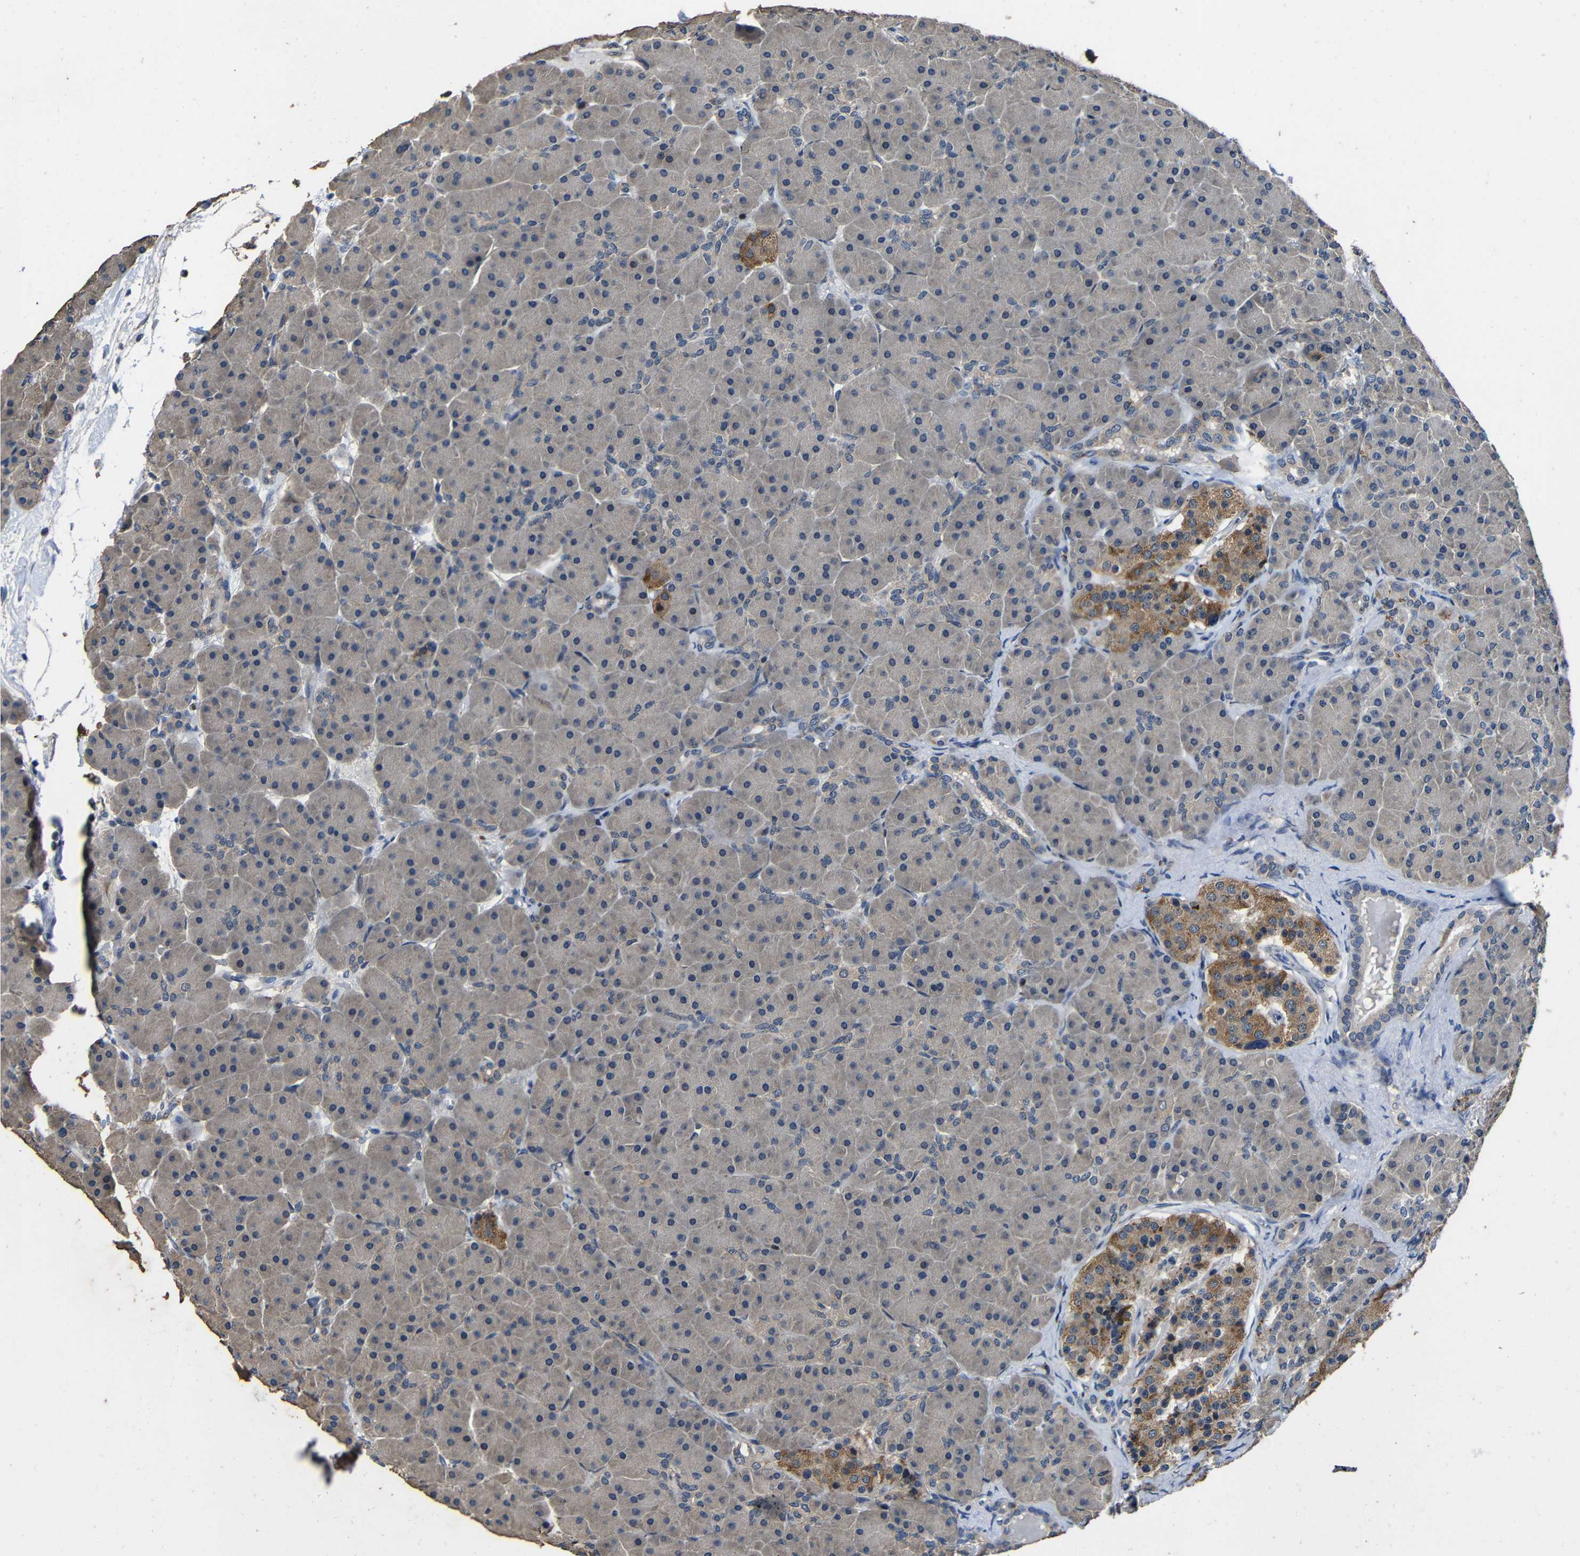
{"staining": {"intensity": "weak", "quantity": "<25%", "location": "cytoplasmic/membranous"}, "tissue": "pancreas", "cell_type": "Exocrine glandular cells", "image_type": "normal", "snomed": [{"axis": "morphology", "description": "Normal tissue, NOS"}, {"axis": "topography", "description": "Pancreas"}], "caption": "A high-resolution image shows IHC staining of normal pancreas, which reveals no significant expression in exocrine glandular cells. (DAB immunohistochemistry (IHC) with hematoxylin counter stain).", "gene": "C6orf89", "patient": {"sex": "male", "age": 66}}